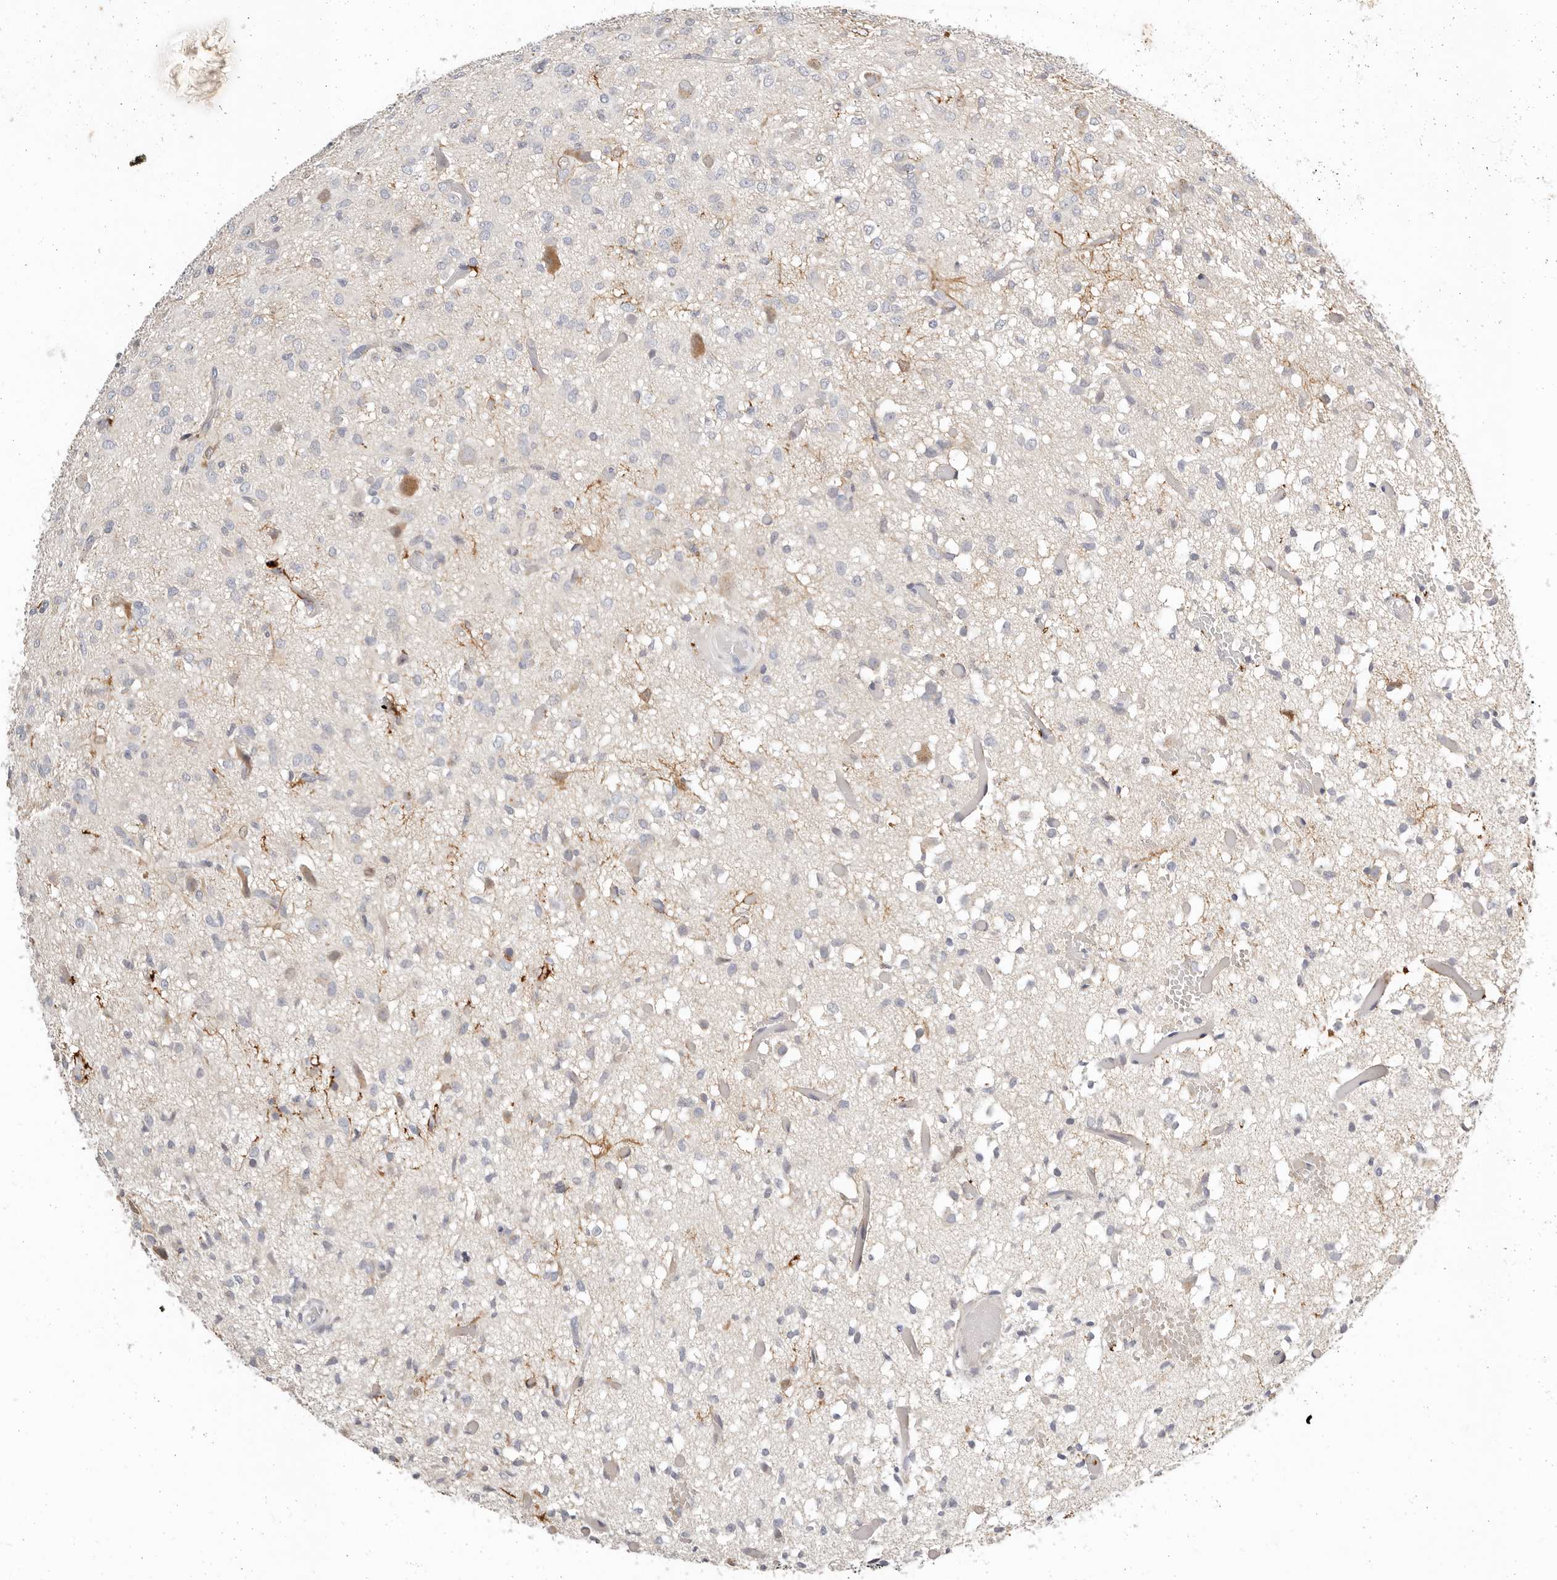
{"staining": {"intensity": "negative", "quantity": "none", "location": "none"}, "tissue": "glioma", "cell_type": "Tumor cells", "image_type": "cancer", "snomed": [{"axis": "morphology", "description": "Glioma, malignant, High grade"}, {"axis": "topography", "description": "Brain"}], "caption": "This is an immunohistochemistry (IHC) photomicrograph of human glioma. There is no staining in tumor cells.", "gene": "TMEM63B", "patient": {"sex": "female", "age": 59}}